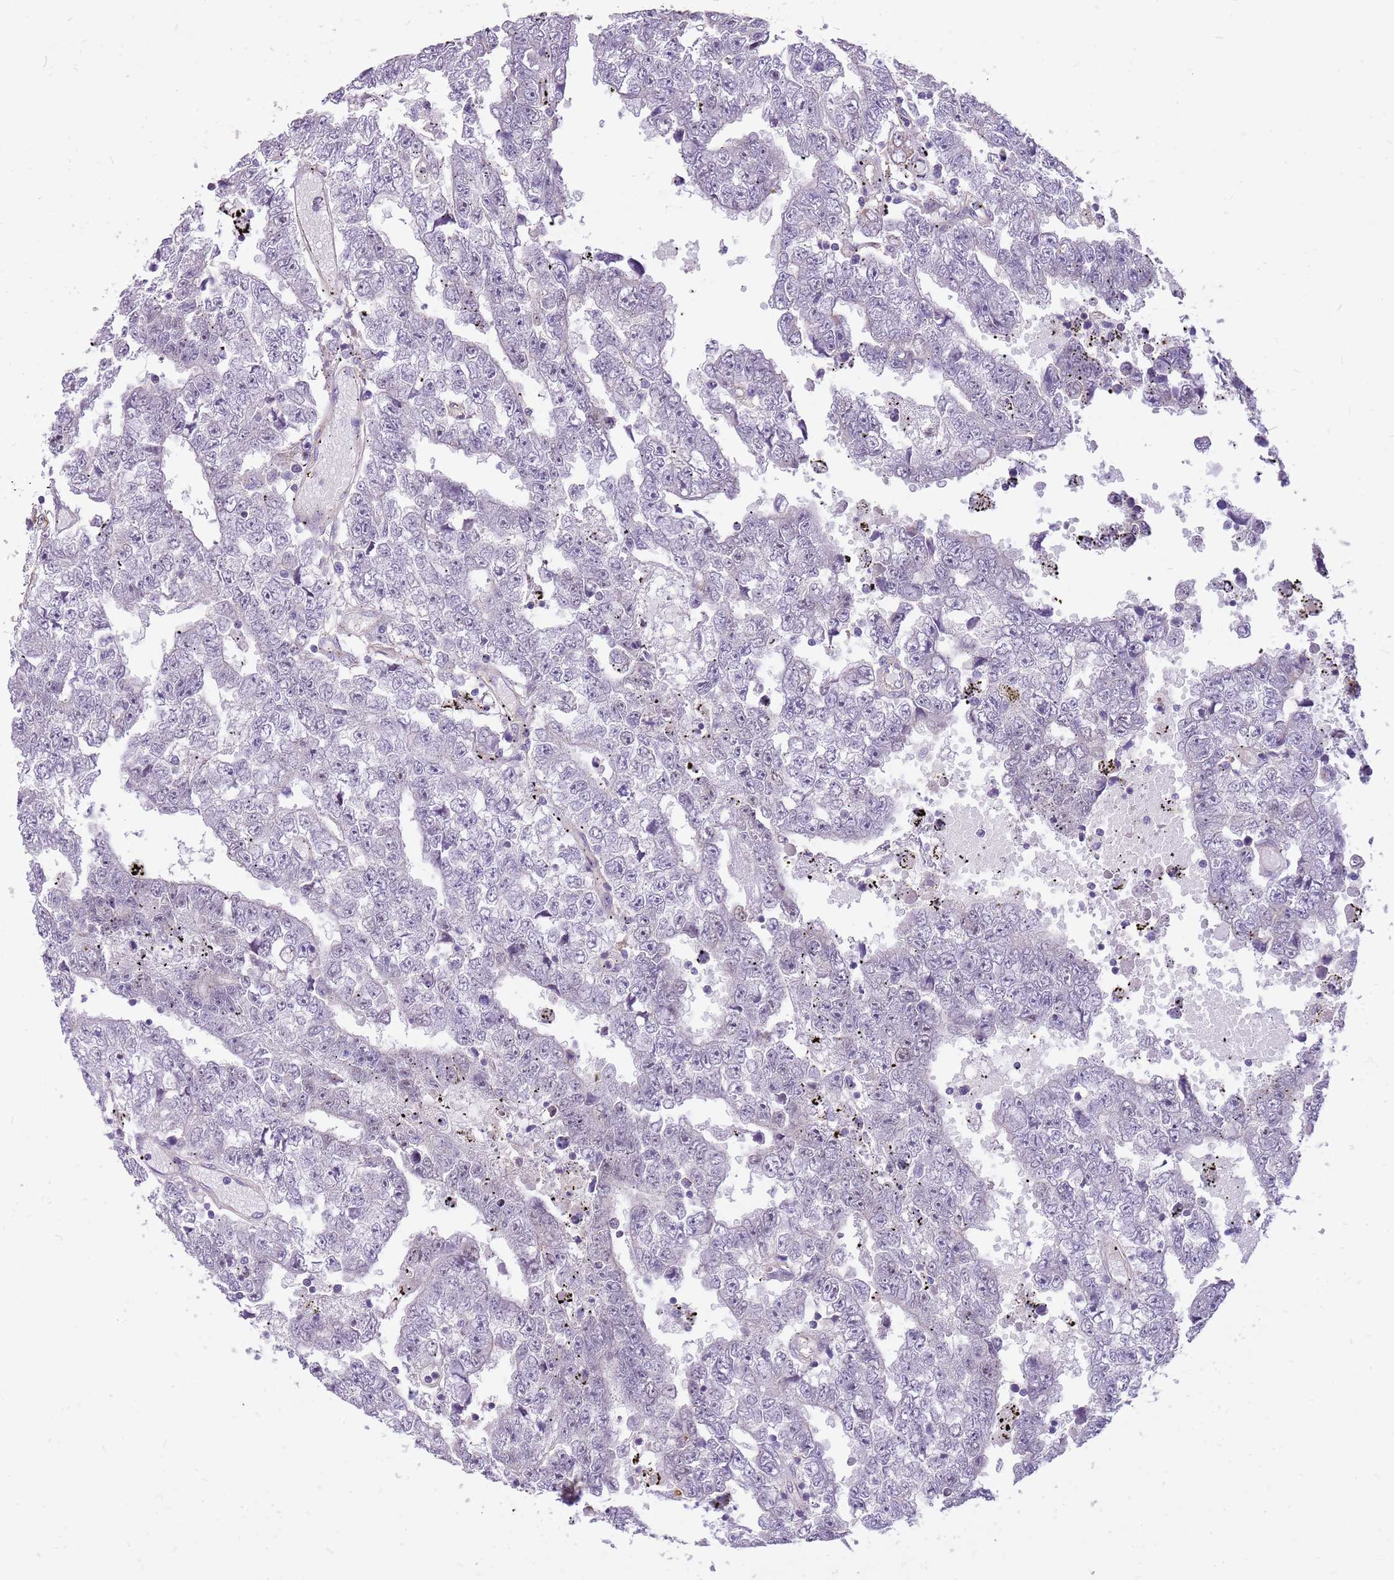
{"staining": {"intensity": "negative", "quantity": "none", "location": "none"}, "tissue": "testis cancer", "cell_type": "Tumor cells", "image_type": "cancer", "snomed": [{"axis": "morphology", "description": "Carcinoma, Embryonal, NOS"}, {"axis": "topography", "description": "Testis"}], "caption": "Immunohistochemistry (IHC) micrograph of neoplastic tissue: testis cancer stained with DAB exhibits no significant protein staining in tumor cells. (DAB IHC with hematoxylin counter stain).", "gene": "WASHC4", "patient": {"sex": "male", "age": 25}}